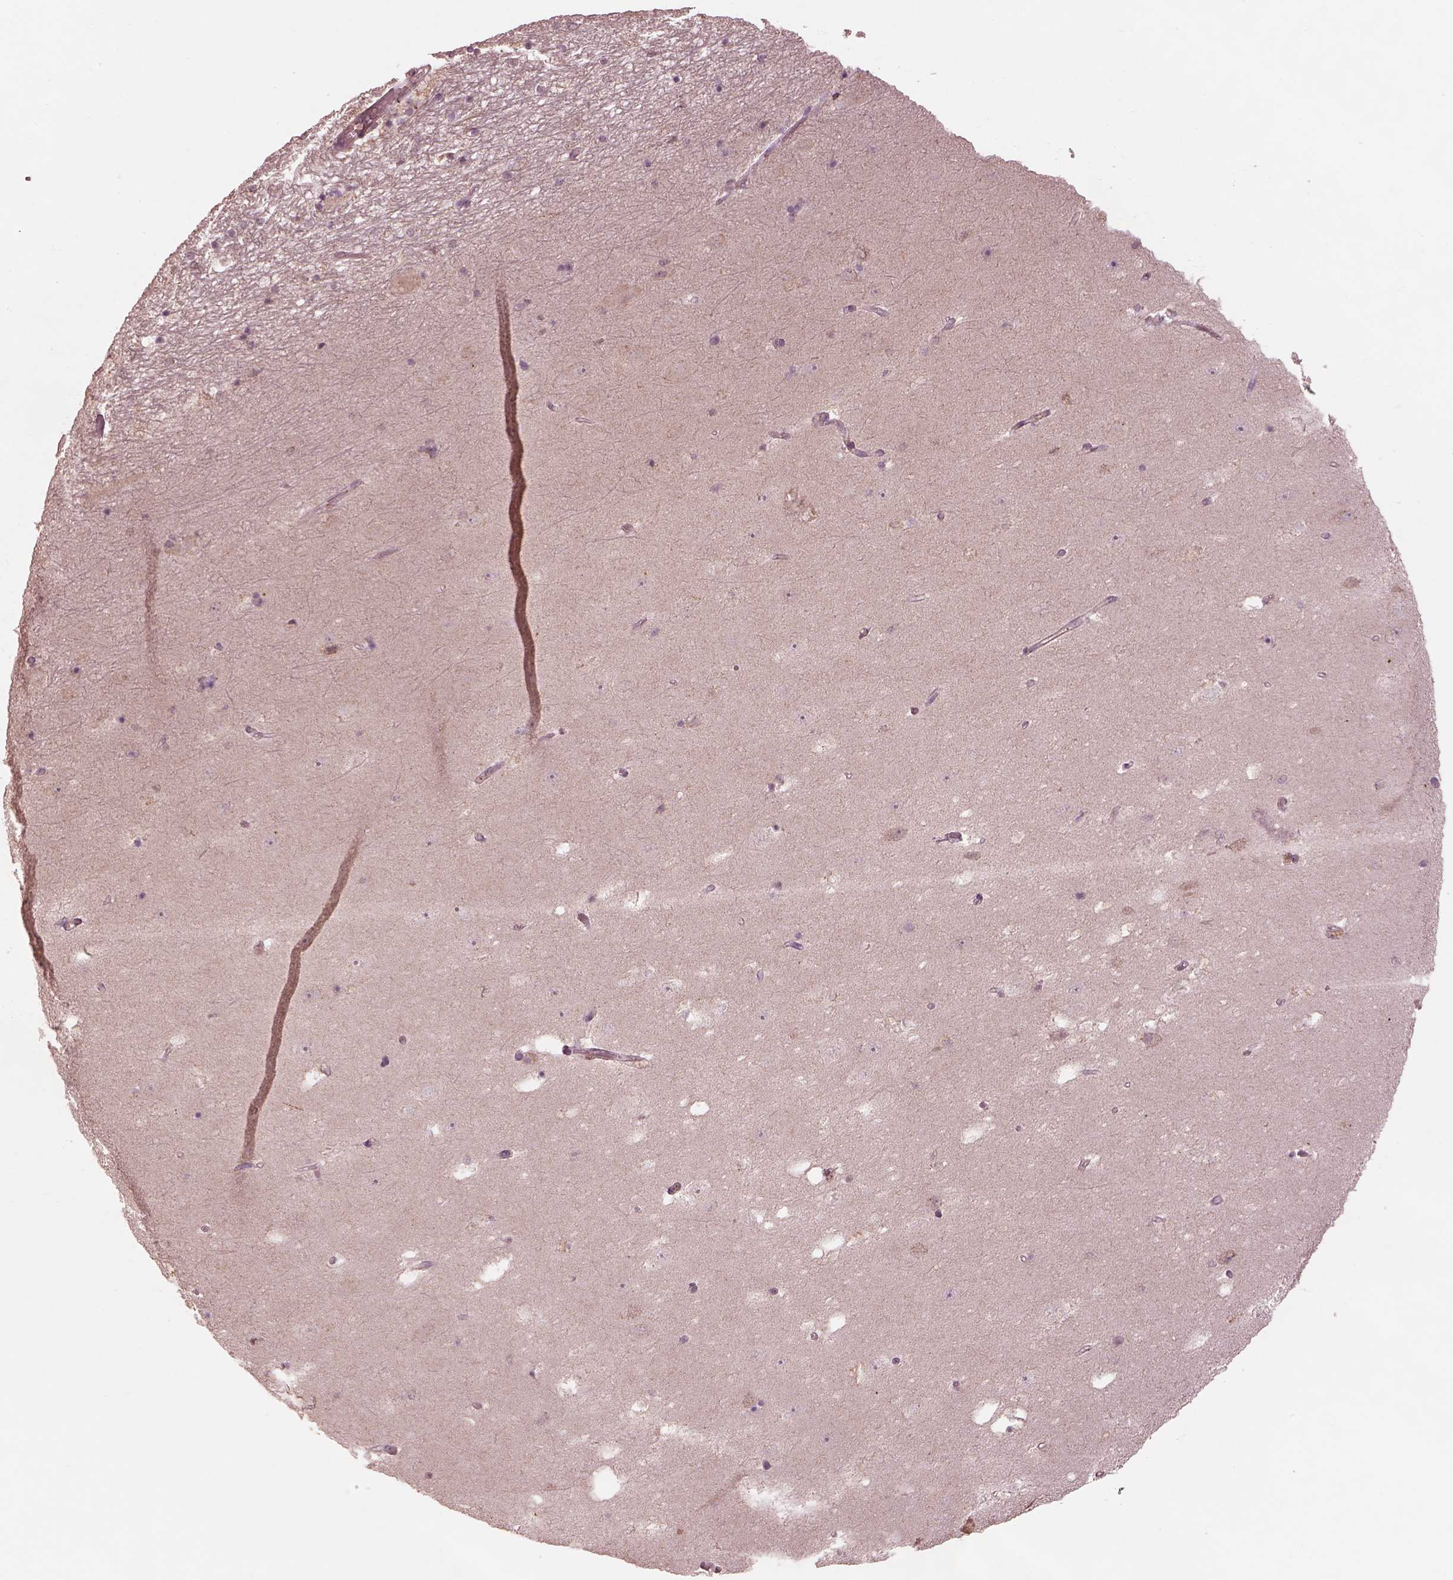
{"staining": {"intensity": "negative", "quantity": "none", "location": "none"}, "tissue": "hippocampus", "cell_type": "Glial cells", "image_type": "normal", "snomed": [{"axis": "morphology", "description": "Normal tissue, NOS"}, {"axis": "topography", "description": "Hippocampus"}], "caption": "A high-resolution histopathology image shows IHC staining of unremarkable hippocampus, which reveals no significant positivity in glial cells. (DAB (3,3'-diaminobenzidine) IHC visualized using brightfield microscopy, high magnification).", "gene": "CALR3", "patient": {"sex": "male", "age": 58}}